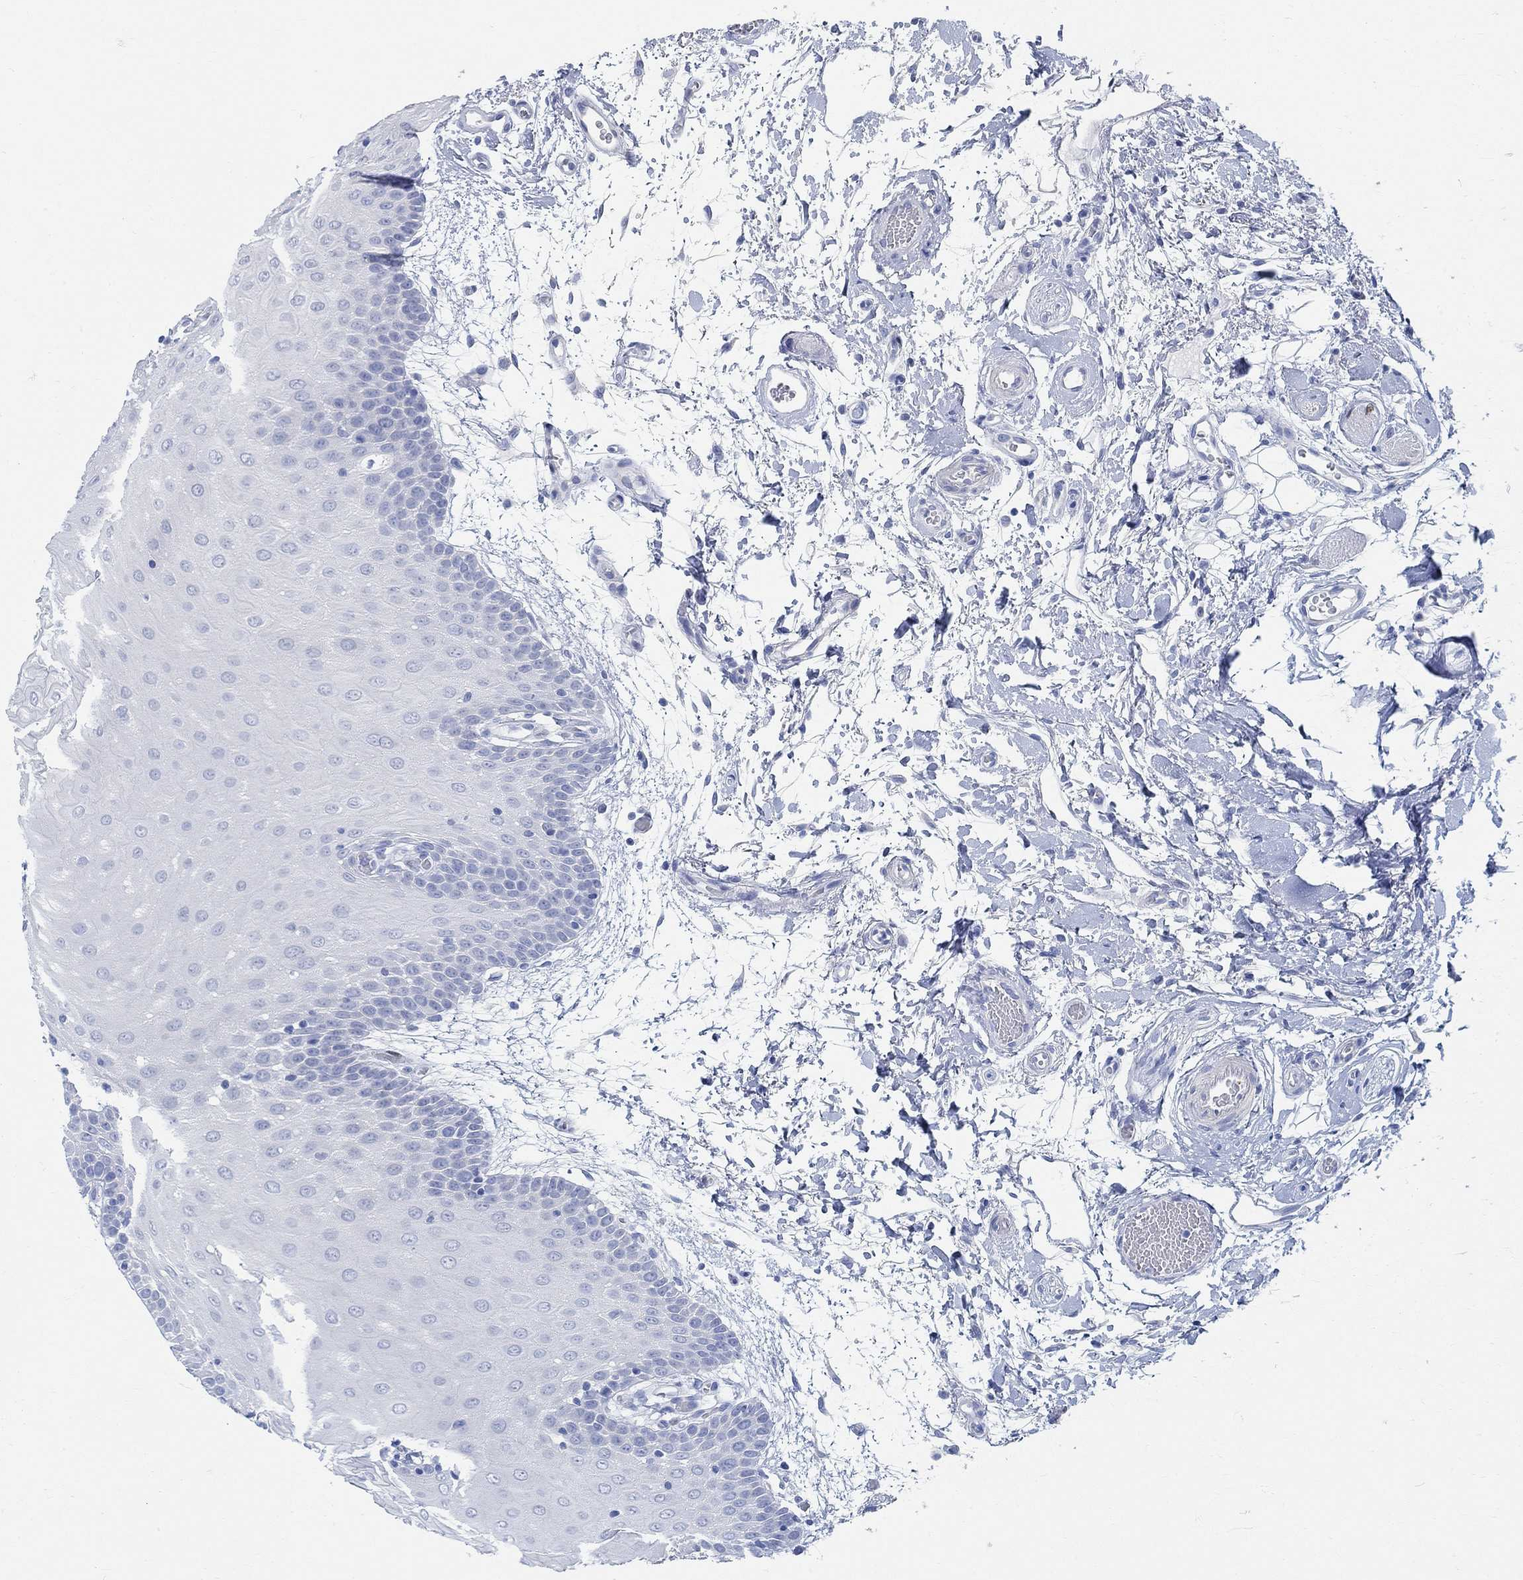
{"staining": {"intensity": "negative", "quantity": "none", "location": "none"}, "tissue": "oral mucosa", "cell_type": "Squamous epithelial cells", "image_type": "normal", "snomed": [{"axis": "morphology", "description": "Normal tissue, NOS"}, {"axis": "morphology", "description": "Squamous cell carcinoma, NOS"}, {"axis": "topography", "description": "Oral tissue"}, {"axis": "topography", "description": "Head-Neck"}], "caption": "A high-resolution photomicrograph shows immunohistochemistry (IHC) staining of normal oral mucosa, which exhibits no significant expression in squamous epithelial cells. (DAB immunohistochemistry (IHC) with hematoxylin counter stain).", "gene": "RBM20", "patient": {"sex": "female", "age": 75}}